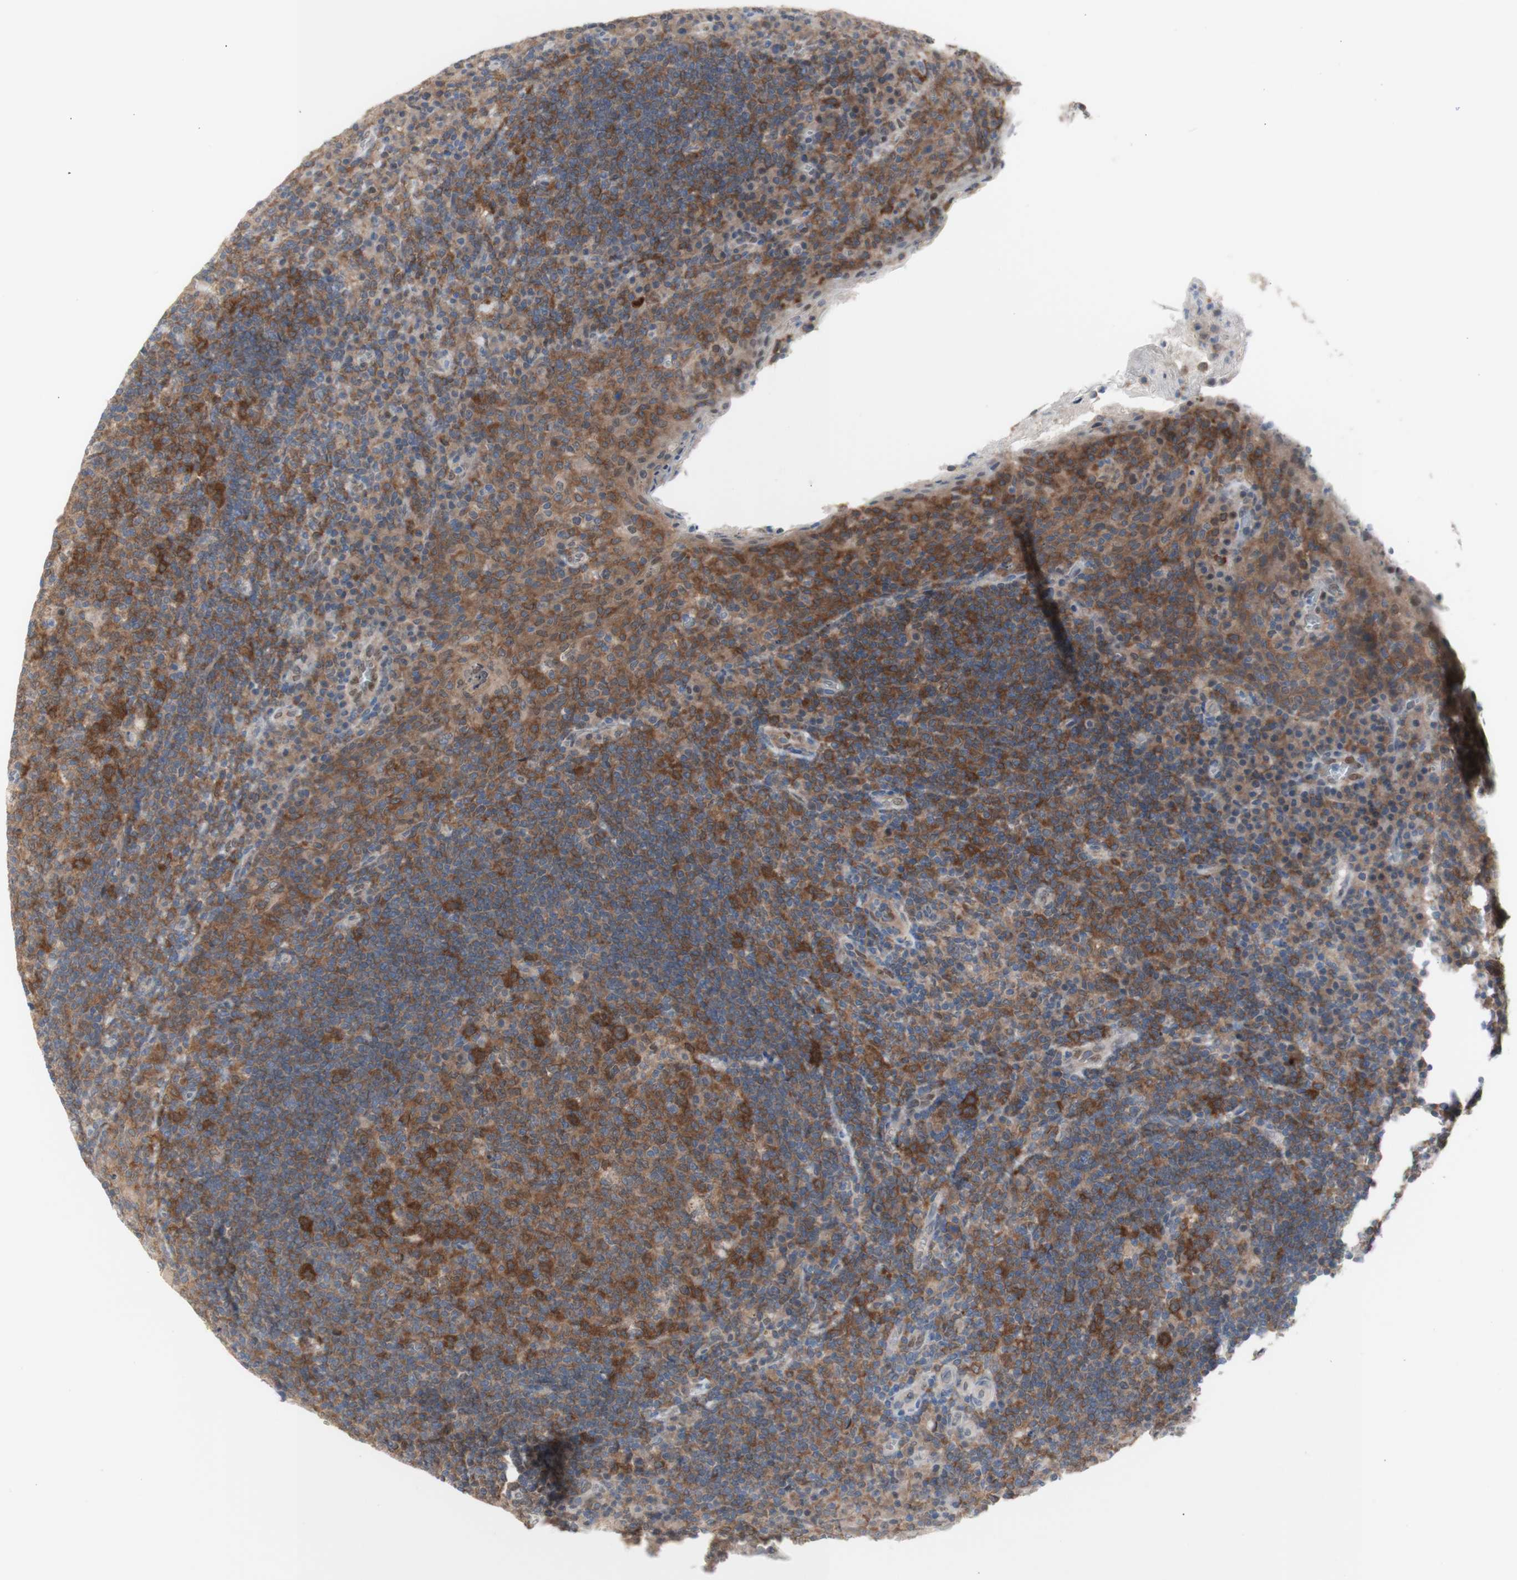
{"staining": {"intensity": "strong", "quantity": ">75%", "location": "cytoplasmic/membranous"}, "tissue": "tonsil", "cell_type": "Germinal center cells", "image_type": "normal", "snomed": [{"axis": "morphology", "description": "Normal tissue, NOS"}, {"axis": "topography", "description": "Tonsil"}], "caption": "Protein analysis of benign tonsil displays strong cytoplasmic/membranous expression in approximately >75% of germinal center cells. (Brightfield microscopy of DAB IHC at high magnification).", "gene": "PRMT5", "patient": {"sex": "male", "age": 17}}